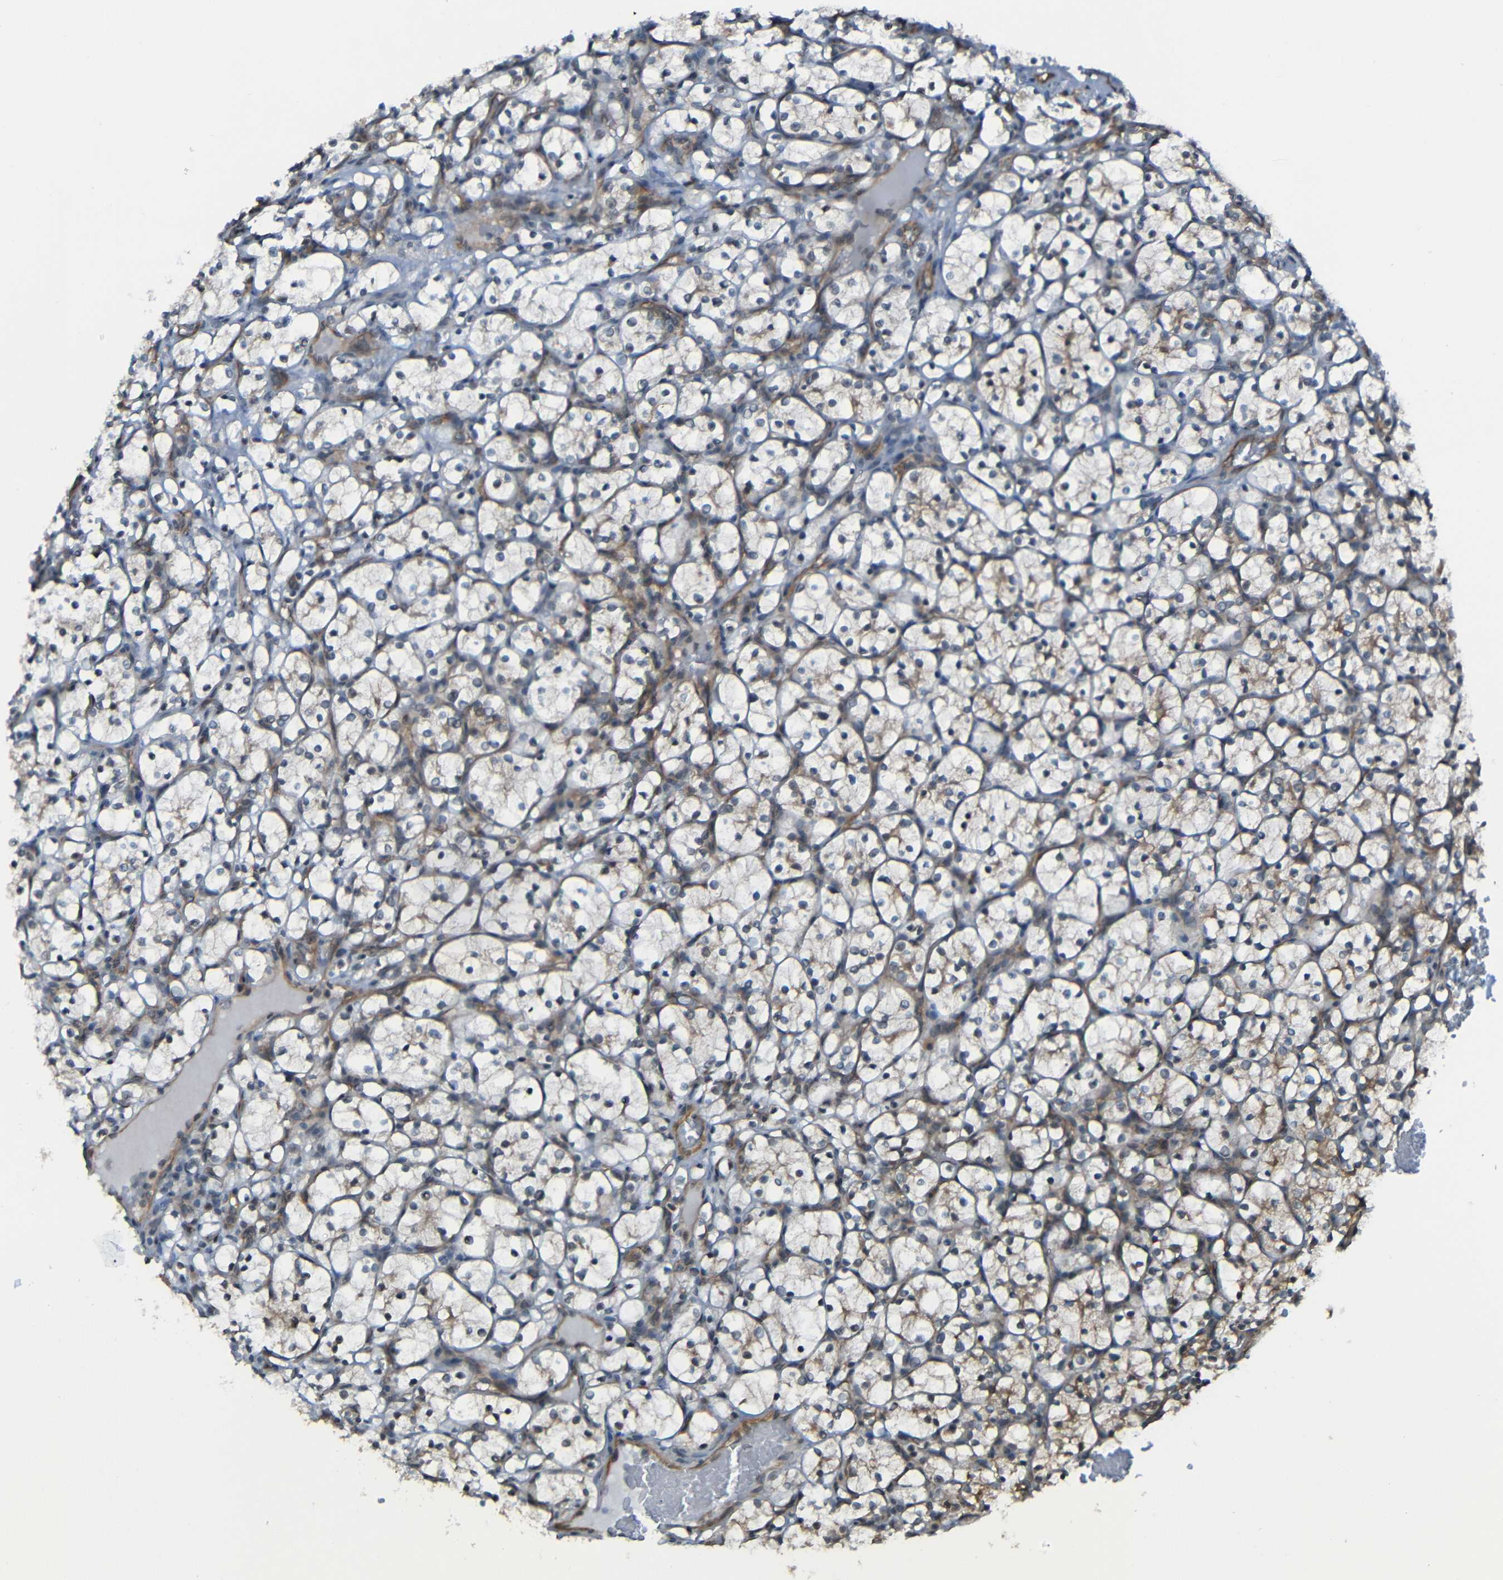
{"staining": {"intensity": "weak", "quantity": "<25%", "location": "cytoplasmic/membranous"}, "tissue": "renal cancer", "cell_type": "Tumor cells", "image_type": "cancer", "snomed": [{"axis": "morphology", "description": "Adenocarcinoma, NOS"}, {"axis": "topography", "description": "Kidney"}], "caption": "IHC micrograph of human renal cancer stained for a protein (brown), which displays no expression in tumor cells.", "gene": "LGR5", "patient": {"sex": "female", "age": 69}}